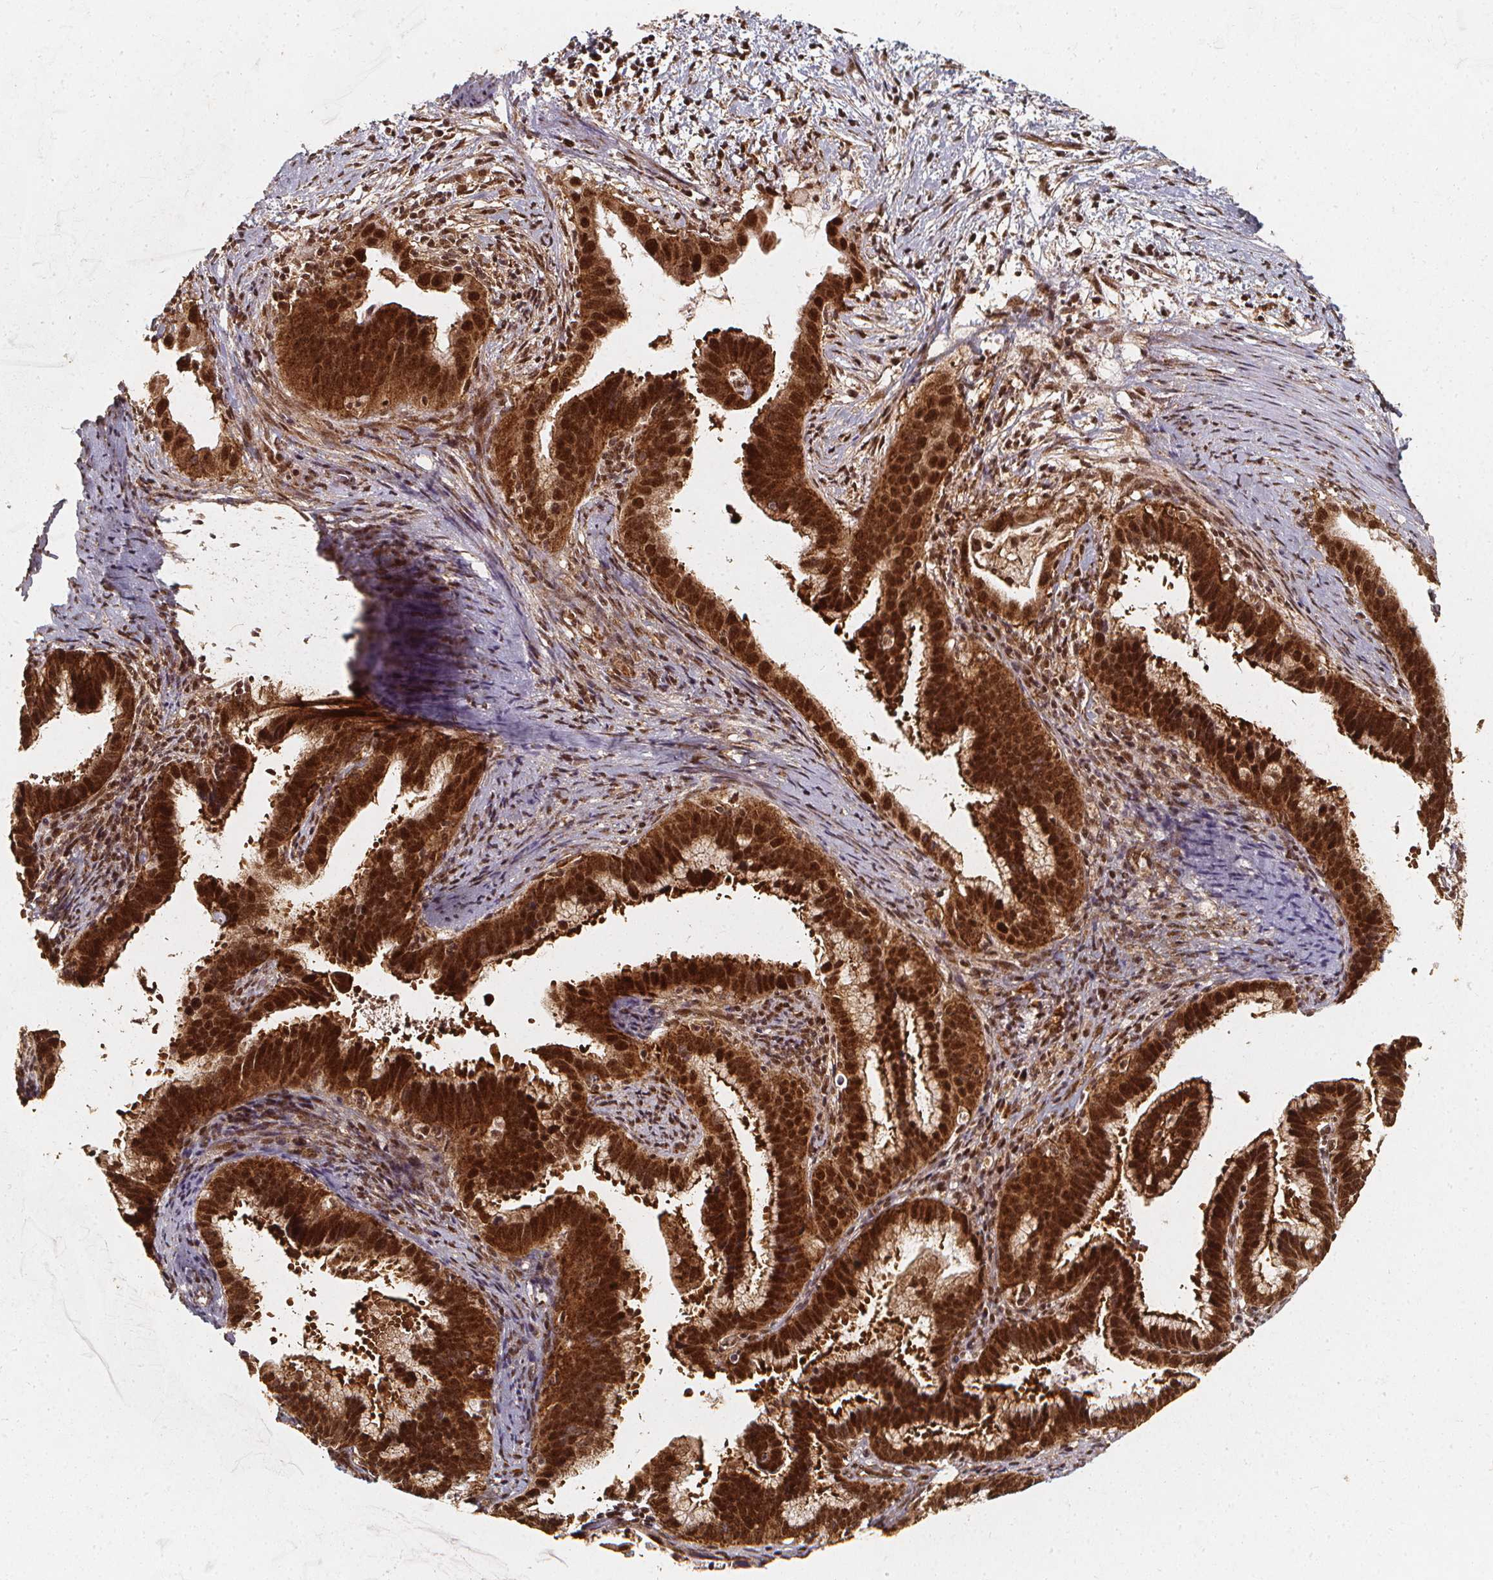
{"staining": {"intensity": "strong", "quantity": ">75%", "location": "cytoplasmic/membranous,nuclear"}, "tissue": "cervical cancer", "cell_type": "Tumor cells", "image_type": "cancer", "snomed": [{"axis": "morphology", "description": "Adenocarcinoma, NOS"}, {"axis": "topography", "description": "Cervix"}], "caption": "This is an image of immunohistochemistry (IHC) staining of cervical adenocarcinoma, which shows strong staining in the cytoplasmic/membranous and nuclear of tumor cells.", "gene": "SMN1", "patient": {"sex": "female", "age": 56}}